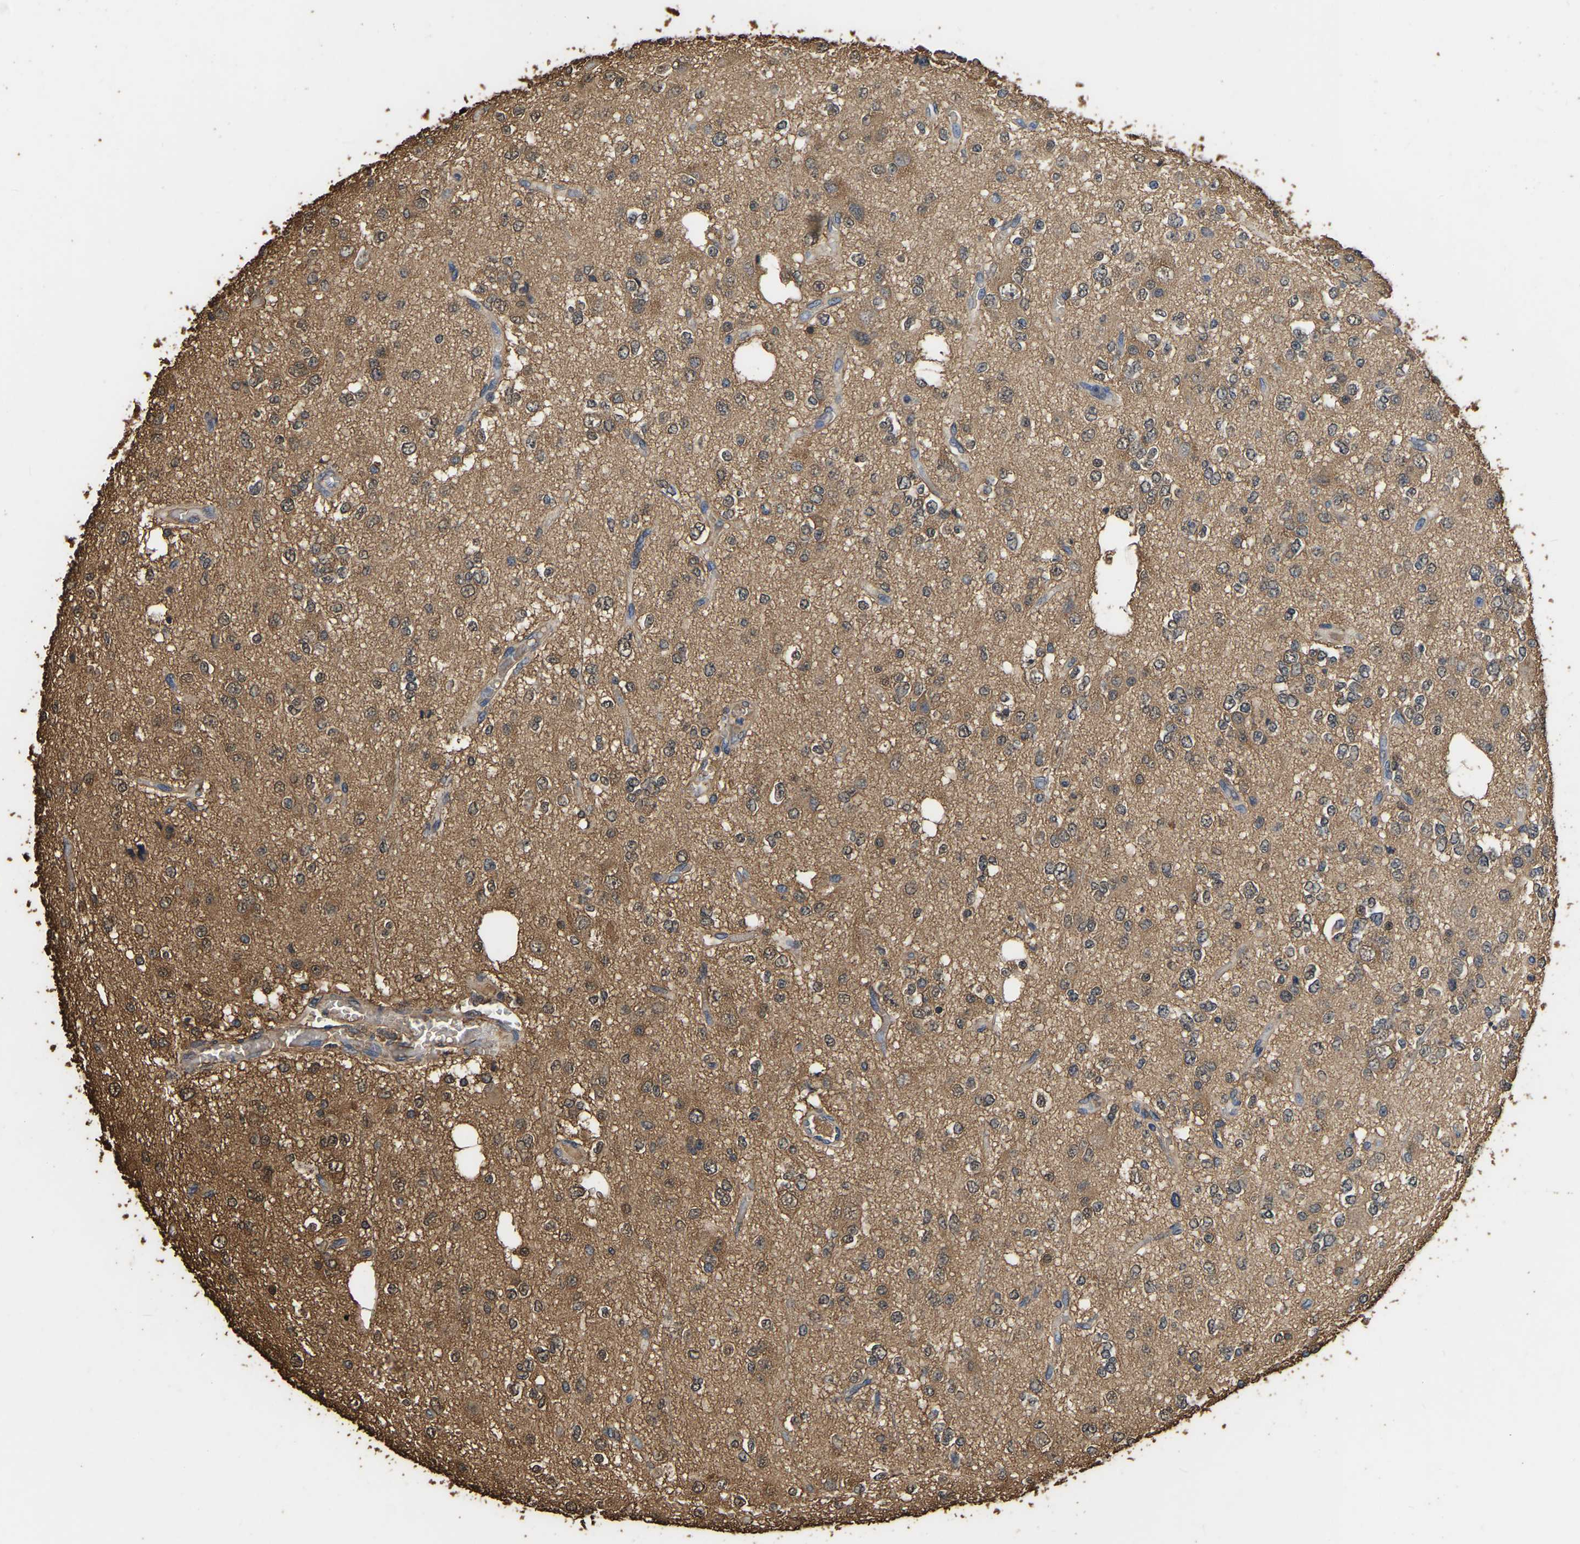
{"staining": {"intensity": "moderate", "quantity": ">75%", "location": "cytoplasmic/membranous"}, "tissue": "glioma", "cell_type": "Tumor cells", "image_type": "cancer", "snomed": [{"axis": "morphology", "description": "Glioma, malignant, Low grade"}, {"axis": "topography", "description": "Brain"}], "caption": "The immunohistochemical stain shows moderate cytoplasmic/membranous expression in tumor cells of low-grade glioma (malignant) tissue. (DAB (3,3'-diaminobenzidine) IHC, brown staining for protein, blue staining for nuclei).", "gene": "LDHB", "patient": {"sex": "male", "age": 38}}